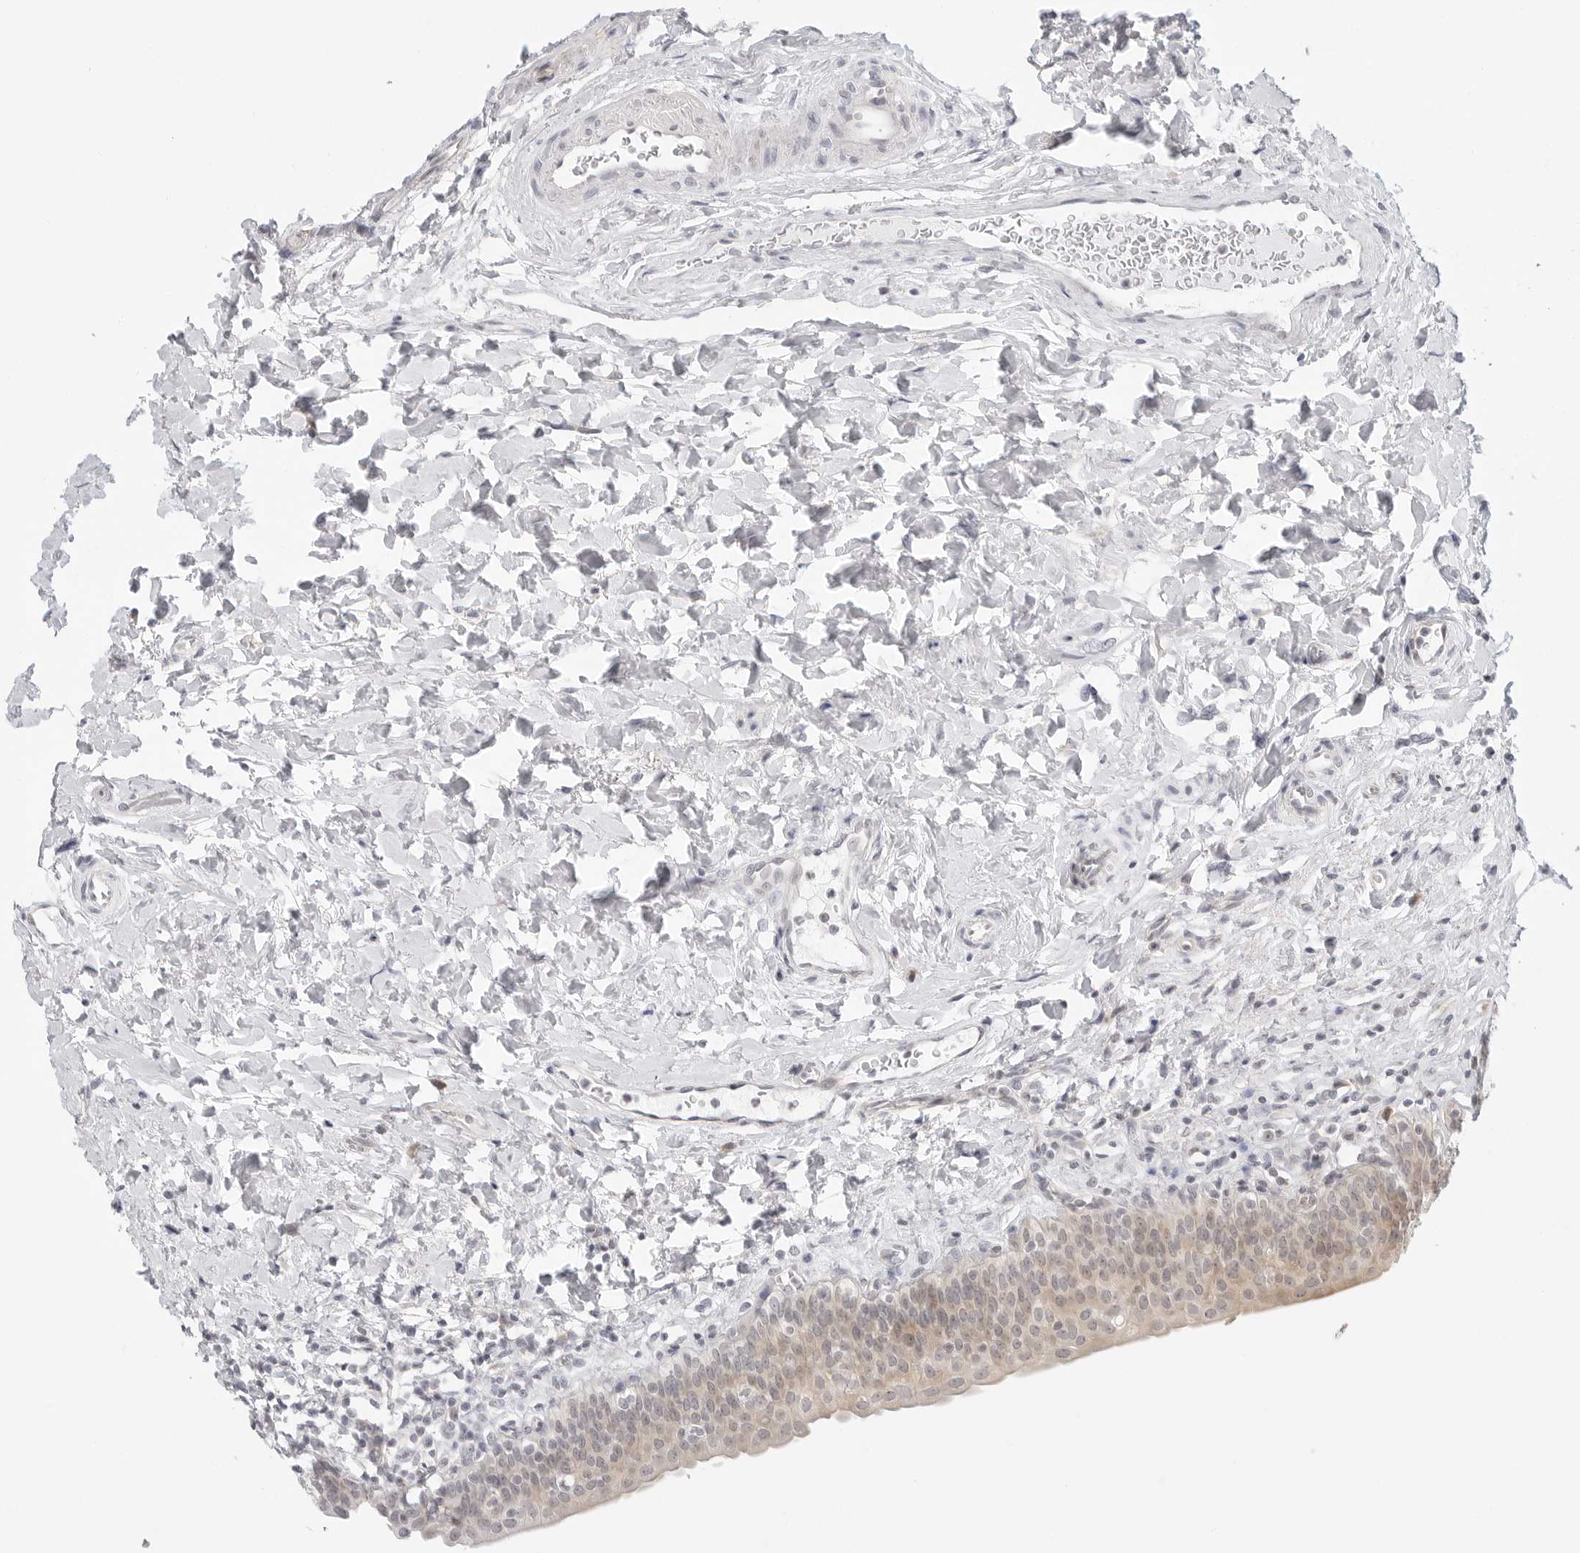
{"staining": {"intensity": "weak", "quantity": "25%-75%", "location": "cytoplasmic/membranous"}, "tissue": "urinary bladder", "cell_type": "Urothelial cells", "image_type": "normal", "snomed": [{"axis": "morphology", "description": "Normal tissue, NOS"}, {"axis": "topography", "description": "Urinary bladder"}], "caption": "DAB (3,3'-diaminobenzidine) immunohistochemical staining of normal urinary bladder exhibits weak cytoplasmic/membranous protein positivity in about 25%-75% of urothelial cells.", "gene": "TCP1", "patient": {"sex": "male", "age": 83}}